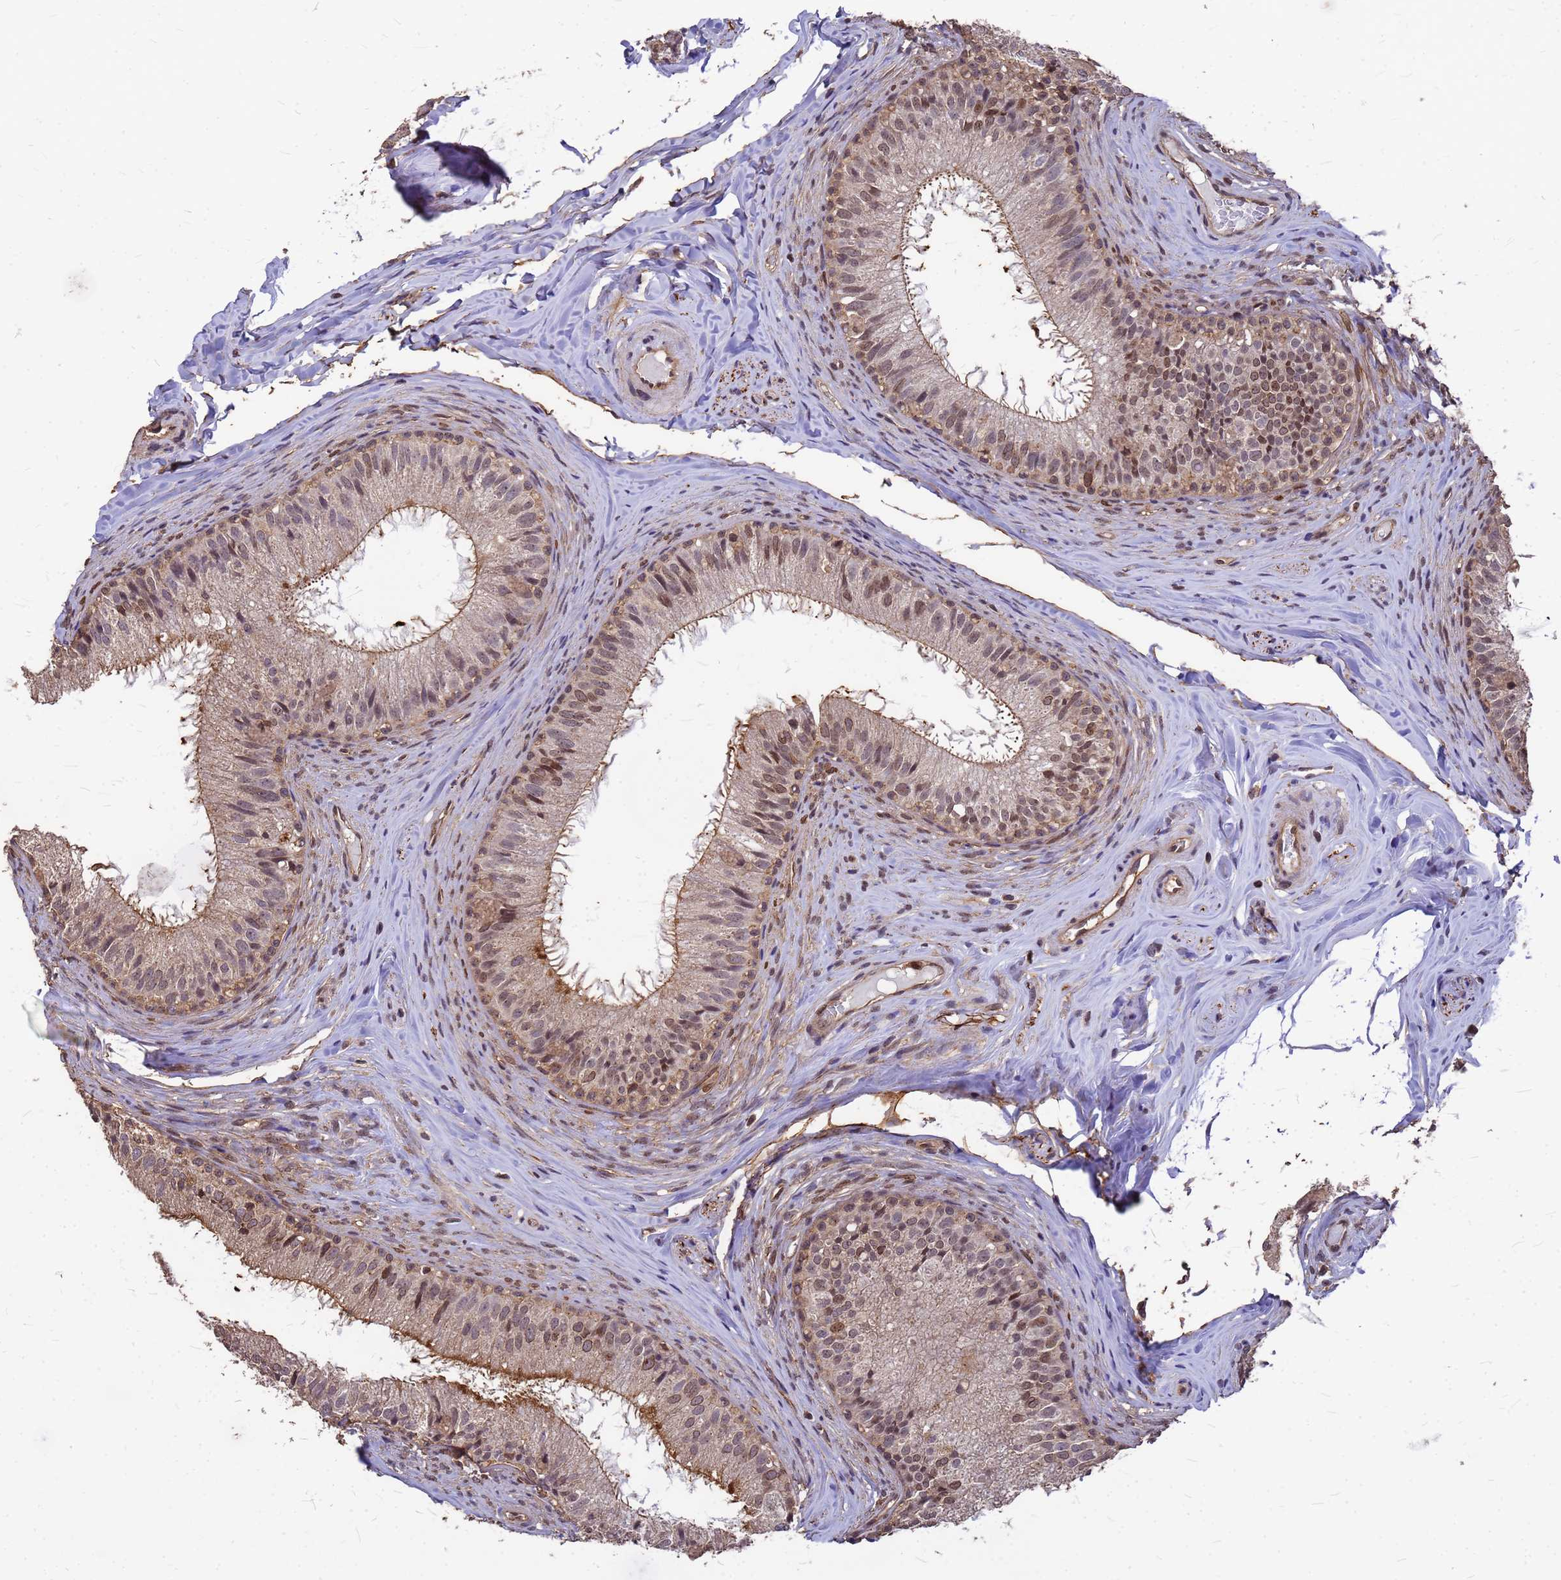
{"staining": {"intensity": "moderate", "quantity": ">75%", "location": "cytoplasmic/membranous,nuclear"}, "tissue": "epididymis", "cell_type": "Glandular cells", "image_type": "normal", "snomed": [{"axis": "morphology", "description": "Normal tissue, NOS"}, {"axis": "topography", "description": "Epididymis"}], "caption": "Unremarkable epididymis was stained to show a protein in brown. There is medium levels of moderate cytoplasmic/membranous,nuclear staining in about >75% of glandular cells.", "gene": "C1orf35", "patient": {"sex": "male", "age": 34}}